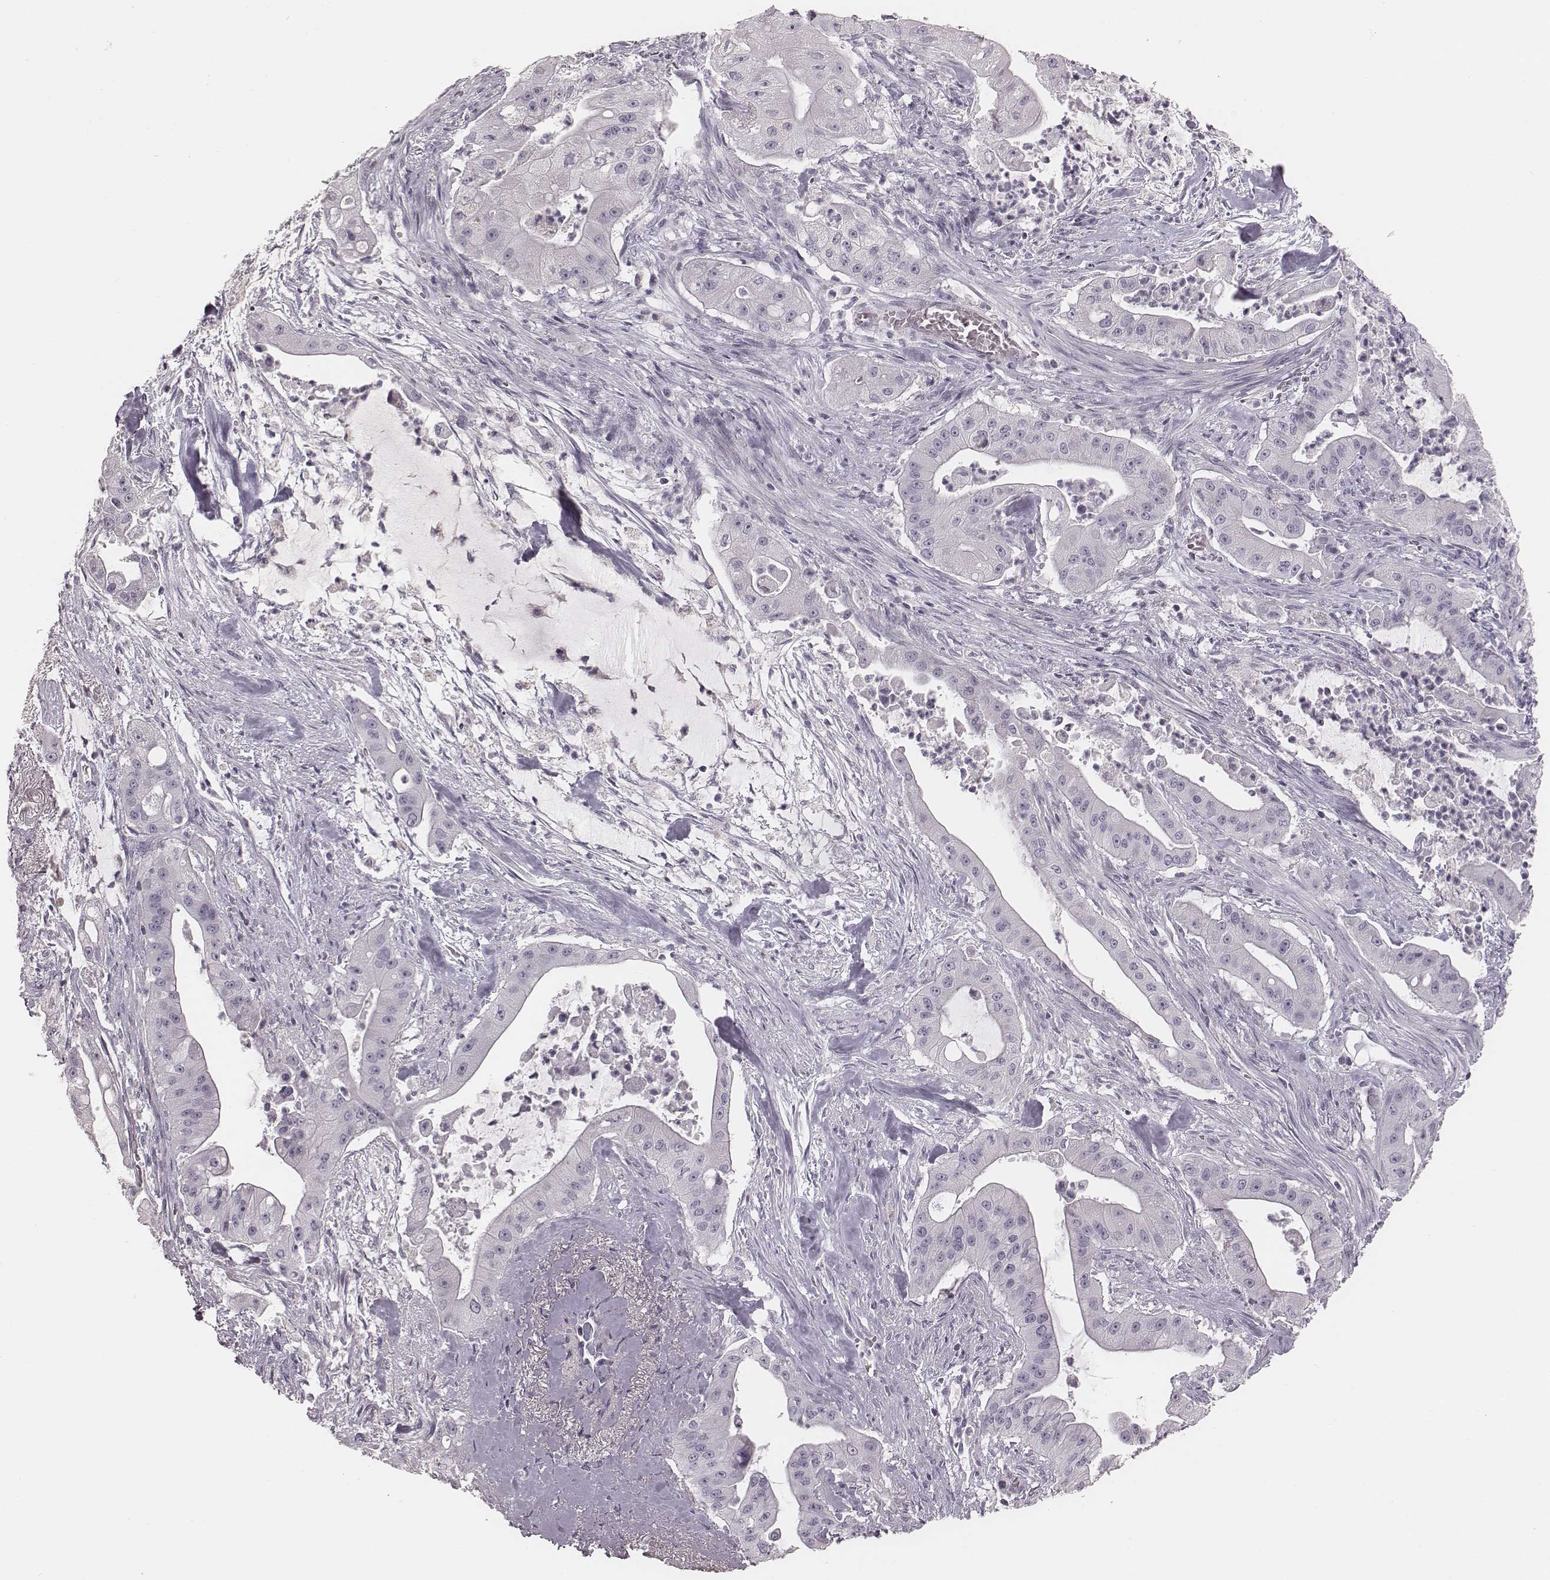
{"staining": {"intensity": "negative", "quantity": "none", "location": "none"}, "tissue": "pancreatic cancer", "cell_type": "Tumor cells", "image_type": "cancer", "snomed": [{"axis": "morphology", "description": "Normal tissue, NOS"}, {"axis": "morphology", "description": "Inflammation, NOS"}, {"axis": "morphology", "description": "Adenocarcinoma, NOS"}, {"axis": "topography", "description": "Pancreas"}], "caption": "Micrograph shows no significant protein staining in tumor cells of adenocarcinoma (pancreatic). Nuclei are stained in blue.", "gene": "S100Z", "patient": {"sex": "male", "age": 57}}